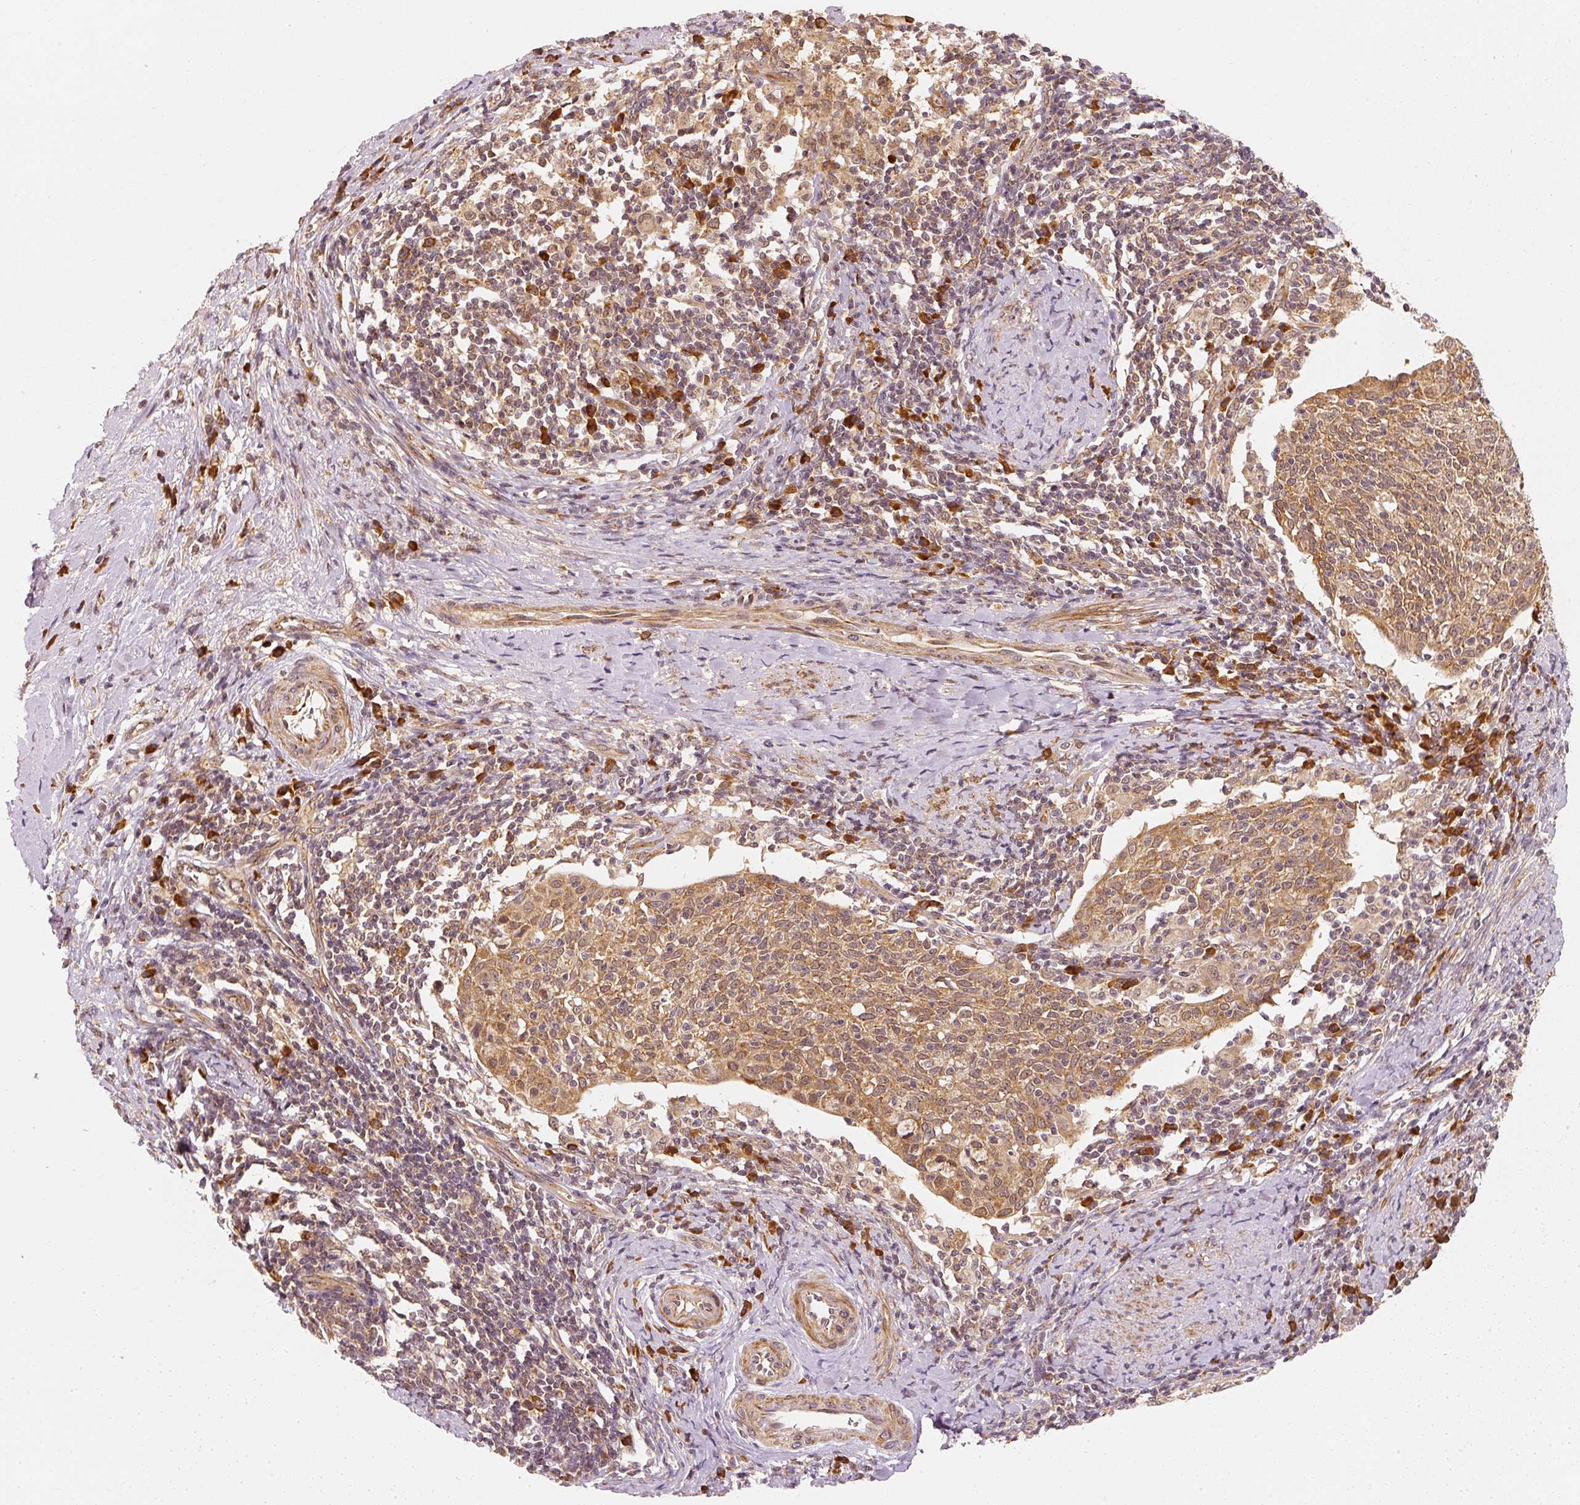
{"staining": {"intensity": "moderate", "quantity": ">75%", "location": "cytoplasmic/membranous"}, "tissue": "cervical cancer", "cell_type": "Tumor cells", "image_type": "cancer", "snomed": [{"axis": "morphology", "description": "Squamous cell carcinoma, NOS"}, {"axis": "topography", "description": "Cervix"}], "caption": "IHC (DAB (3,3'-diaminobenzidine)) staining of human squamous cell carcinoma (cervical) shows moderate cytoplasmic/membranous protein staining in approximately >75% of tumor cells.", "gene": "EEF1A2", "patient": {"sex": "female", "age": 52}}